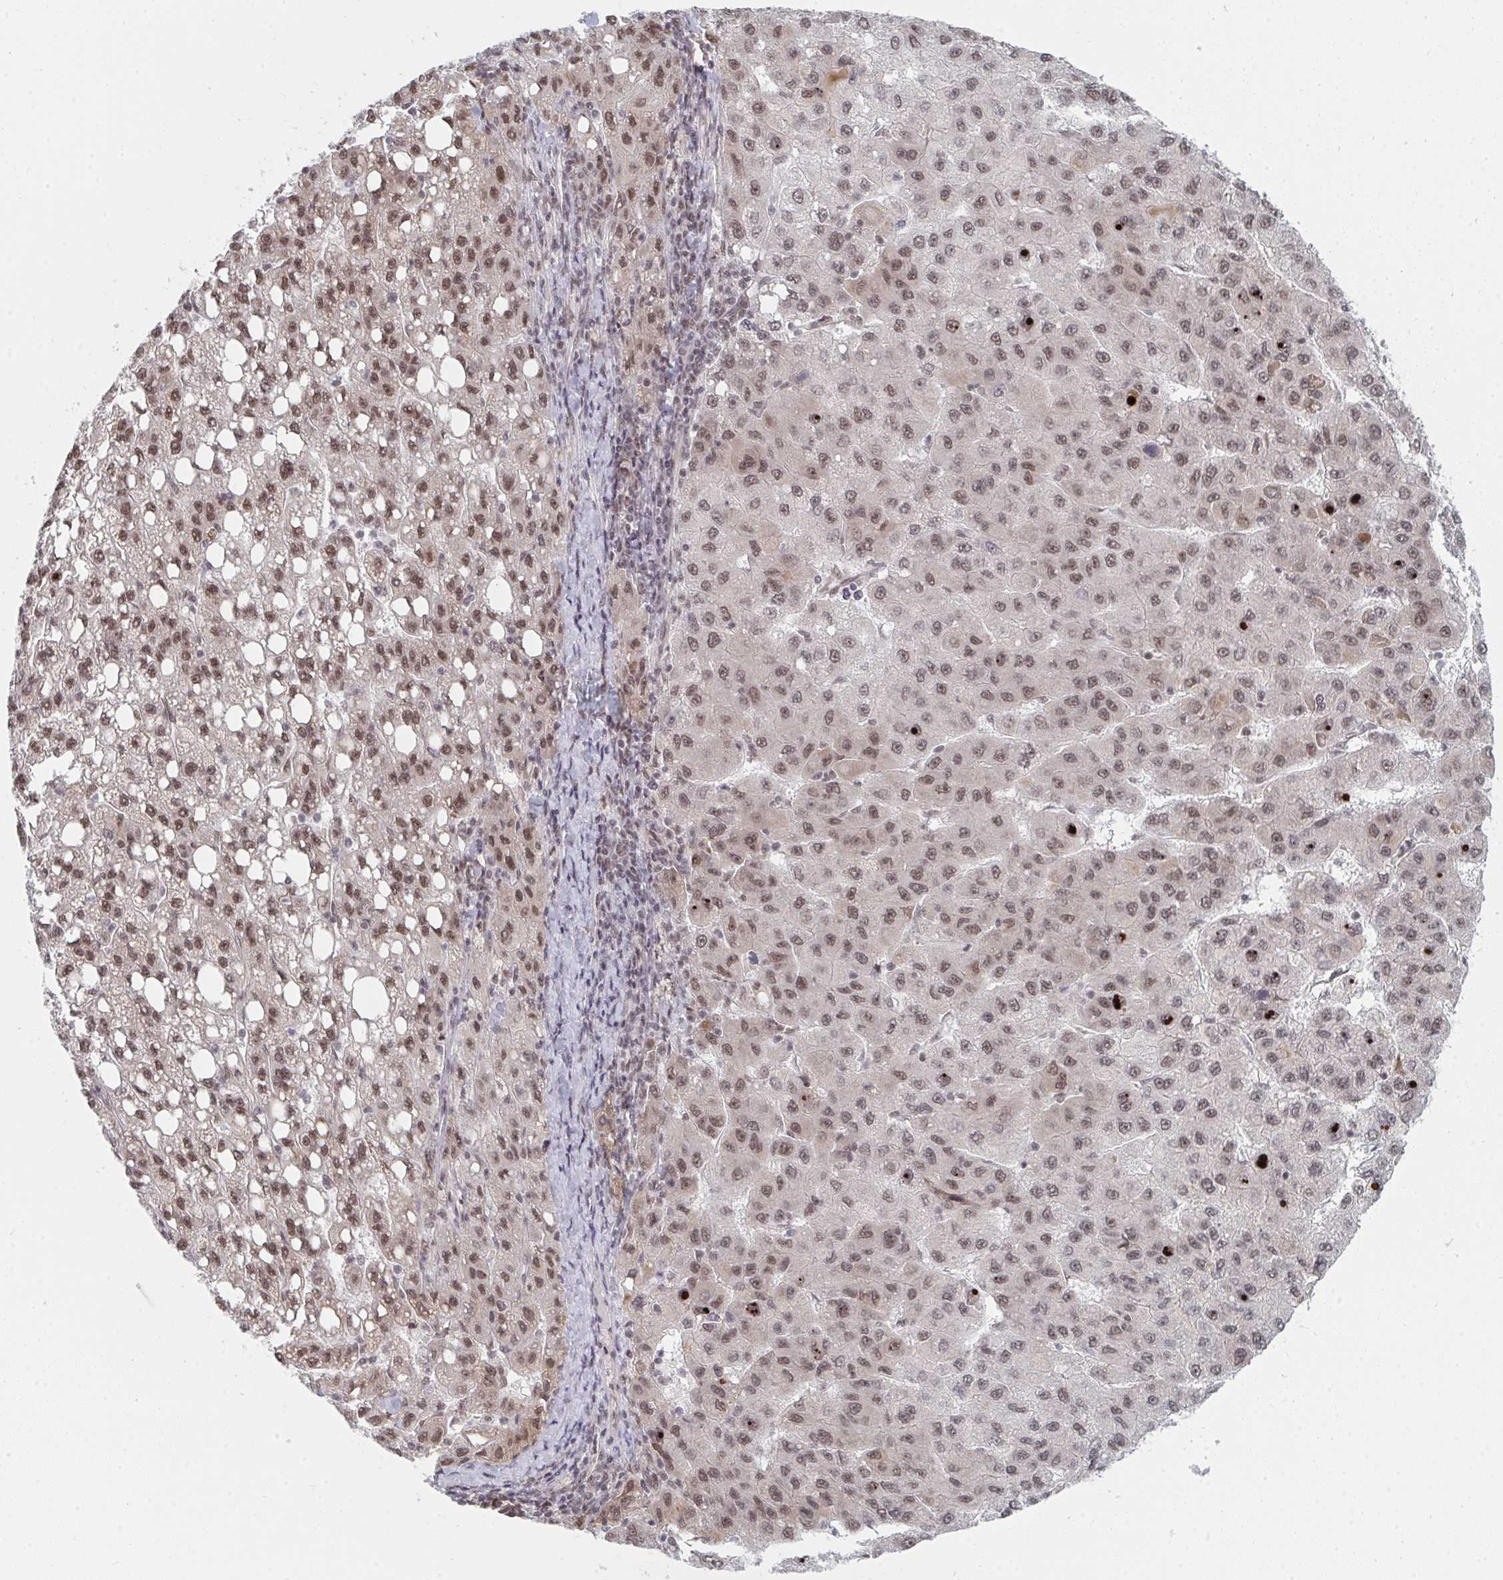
{"staining": {"intensity": "moderate", "quantity": ">75%", "location": "nuclear"}, "tissue": "liver cancer", "cell_type": "Tumor cells", "image_type": "cancer", "snomed": [{"axis": "morphology", "description": "Carcinoma, Hepatocellular, NOS"}, {"axis": "topography", "description": "Liver"}], "caption": "Immunohistochemistry staining of liver cancer (hepatocellular carcinoma), which reveals medium levels of moderate nuclear staining in about >75% of tumor cells indicating moderate nuclear protein expression. The staining was performed using DAB (3,3'-diaminobenzidine) (brown) for protein detection and nuclei were counterstained in hematoxylin (blue).", "gene": "MBNL1", "patient": {"sex": "female", "age": 82}}